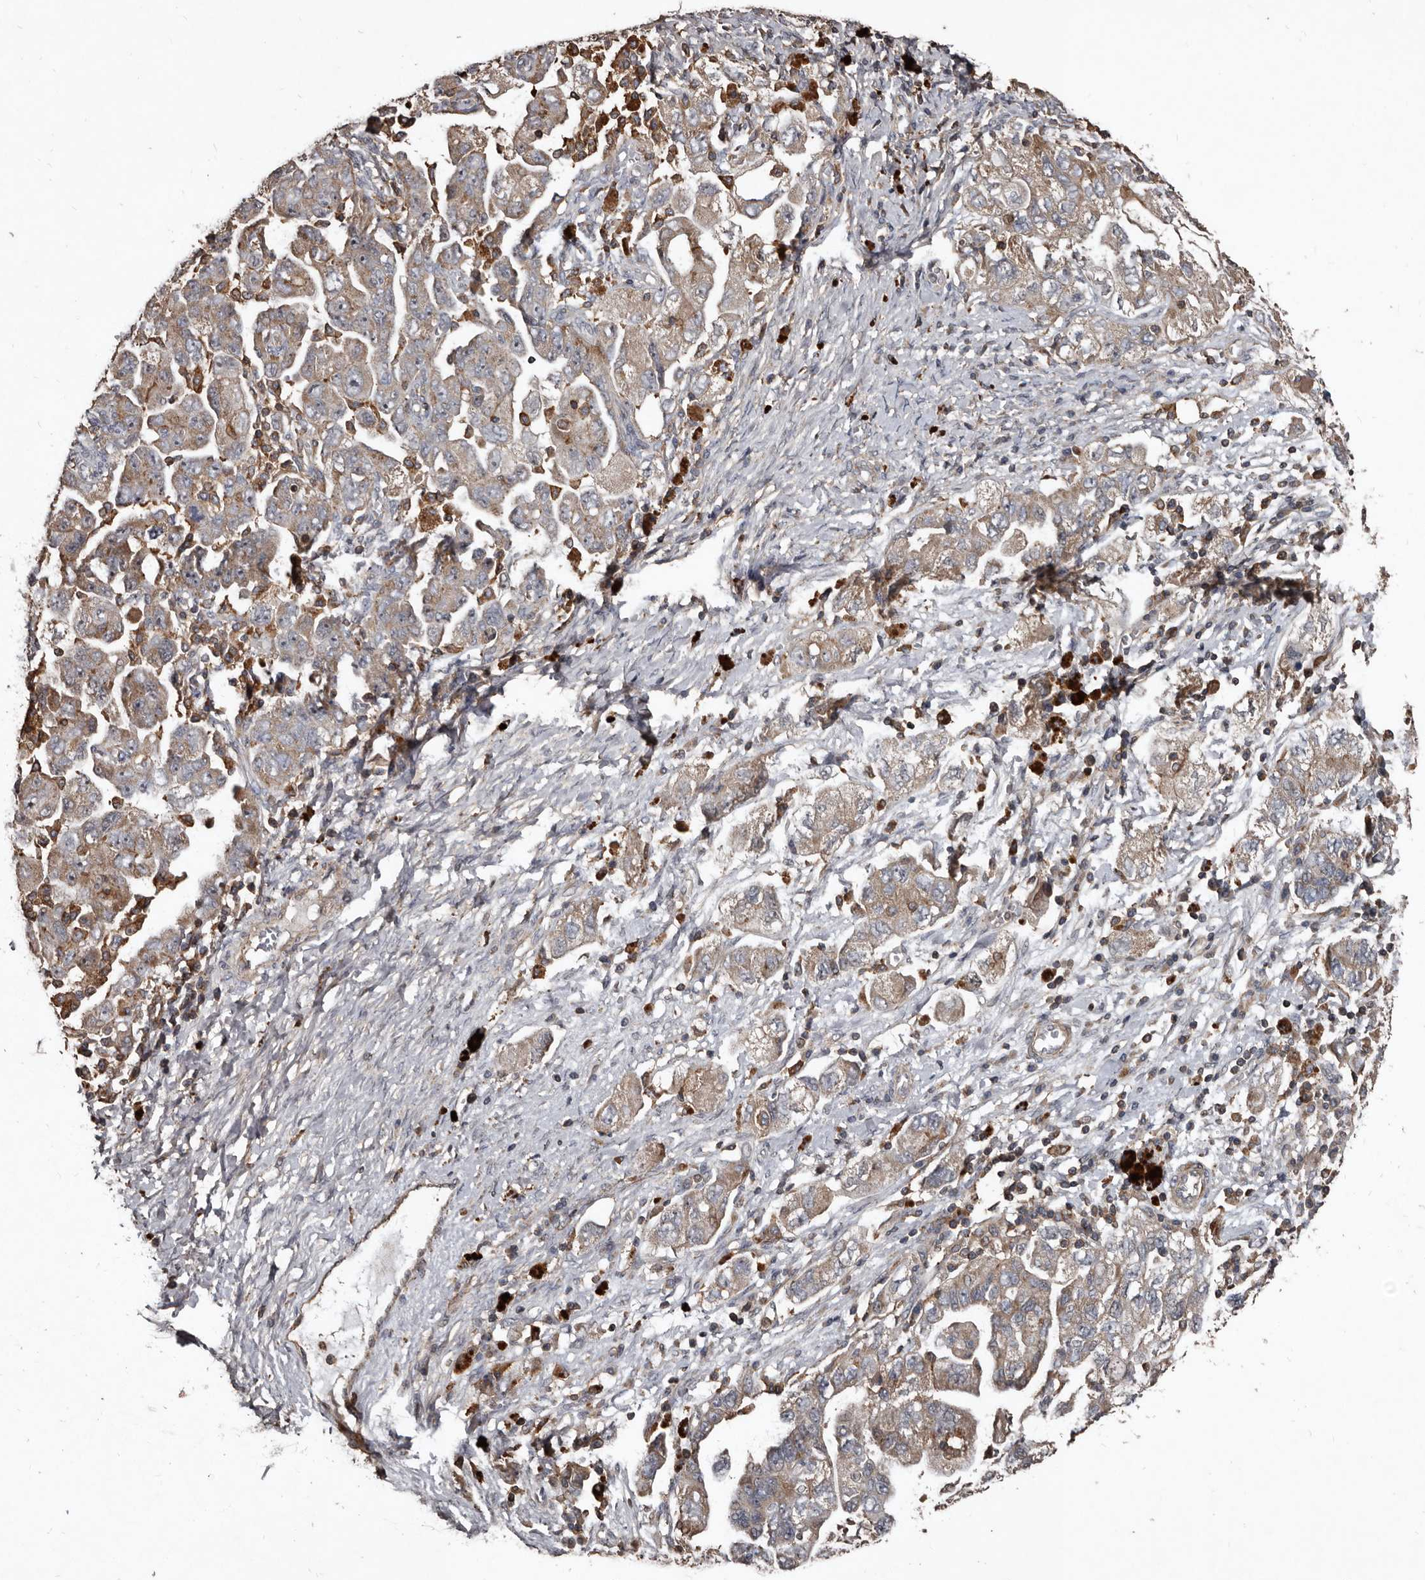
{"staining": {"intensity": "weak", "quantity": ">75%", "location": "cytoplasmic/membranous"}, "tissue": "ovarian cancer", "cell_type": "Tumor cells", "image_type": "cancer", "snomed": [{"axis": "morphology", "description": "Carcinoma, NOS"}, {"axis": "morphology", "description": "Cystadenocarcinoma, serous, NOS"}, {"axis": "topography", "description": "Ovary"}], "caption": "Carcinoma (ovarian) stained for a protein reveals weak cytoplasmic/membranous positivity in tumor cells.", "gene": "GREB1", "patient": {"sex": "female", "age": 69}}